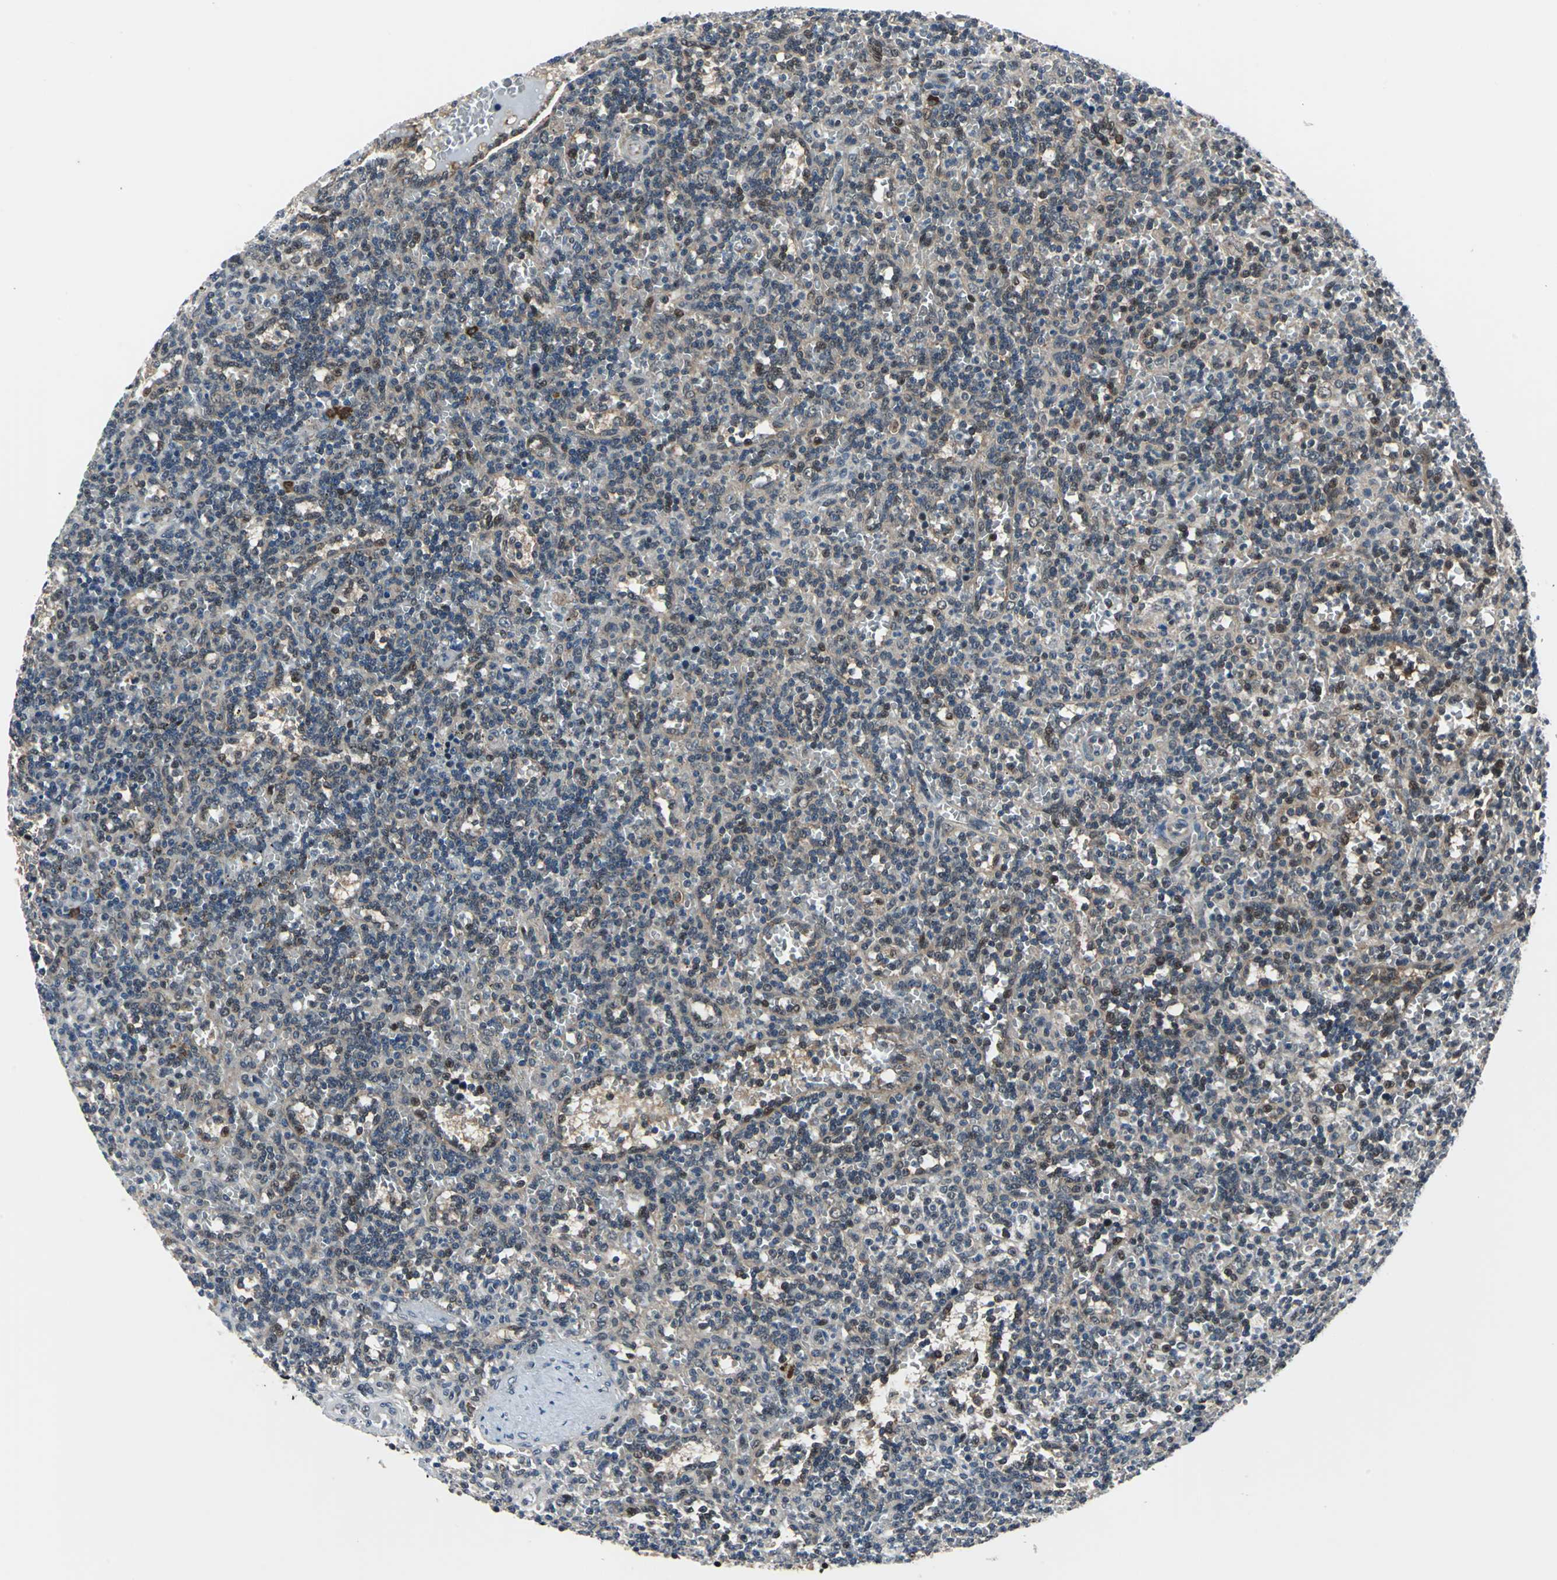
{"staining": {"intensity": "weak", "quantity": "25%-75%", "location": "cytoplasmic/membranous,nuclear"}, "tissue": "lymphoma", "cell_type": "Tumor cells", "image_type": "cancer", "snomed": [{"axis": "morphology", "description": "Malignant lymphoma, non-Hodgkin's type, Low grade"}, {"axis": "topography", "description": "Spleen"}], "caption": "The histopathology image demonstrates a brown stain indicating the presence of a protein in the cytoplasmic/membranous and nuclear of tumor cells in lymphoma.", "gene": "POLR3K", "patient": {"sex": "male", "age": 73}}